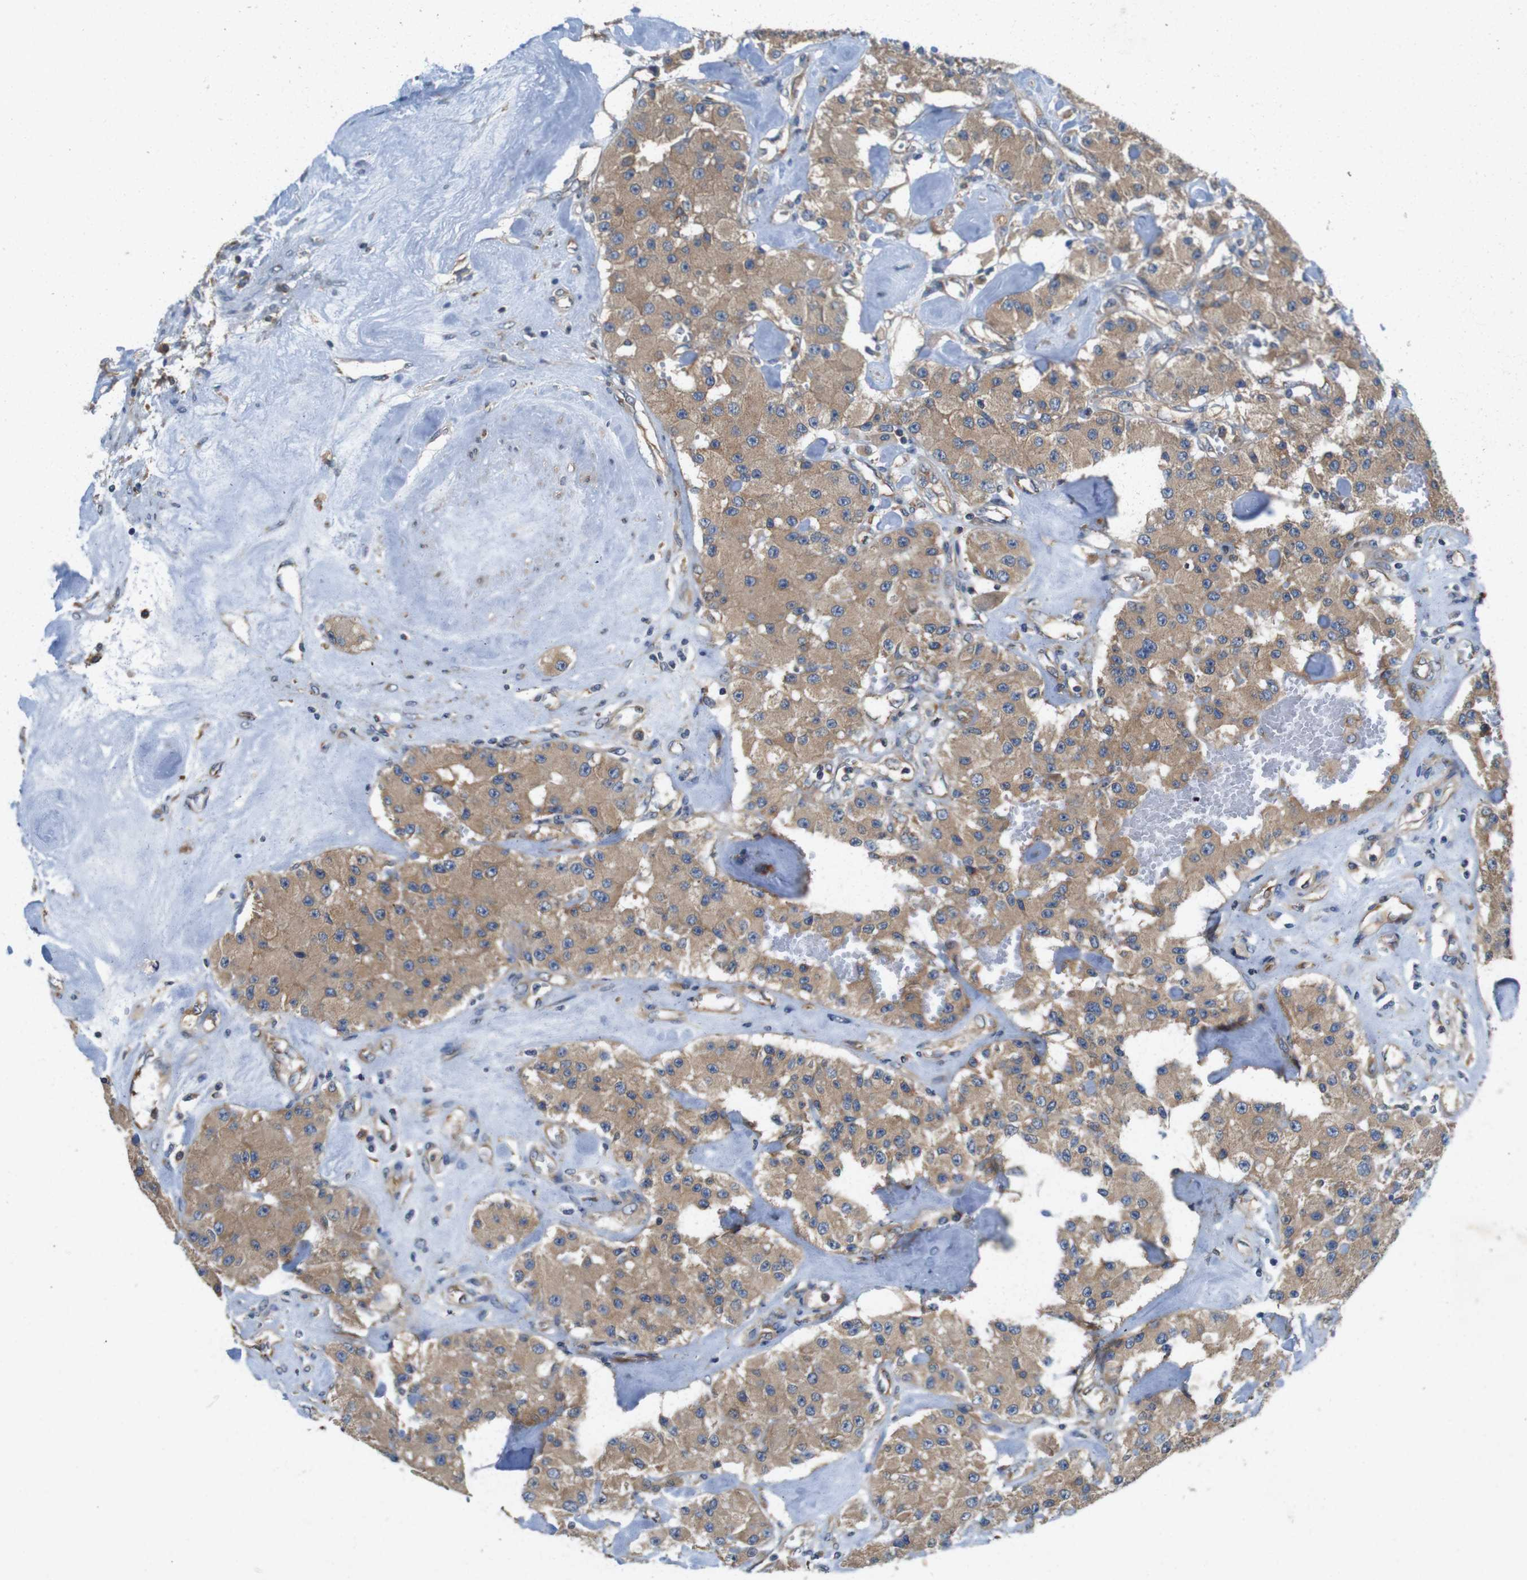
{"staining": {"intensity": "moderate", "quantity": ">75%", "location": "cytoplasmic/membranous"}, "tissue": "carcinoid", "cell_type": "Tumor cells", "image_type": "cancer", "snomed": [{"axis": "morphology", "description": "Carcinoid, malignant, NOS"}, {"axis": "topography", "description": "Pancreas"}], "caption": "Moderate cytoplasmic/membranous positivity for a protein is appreciated in approximately >75% of tumor cells of carcinoid (malignant) using immunohistochemistry (IHC).", "gene": "DCTN1", "patient": {"sex": "male", "age": 41}}